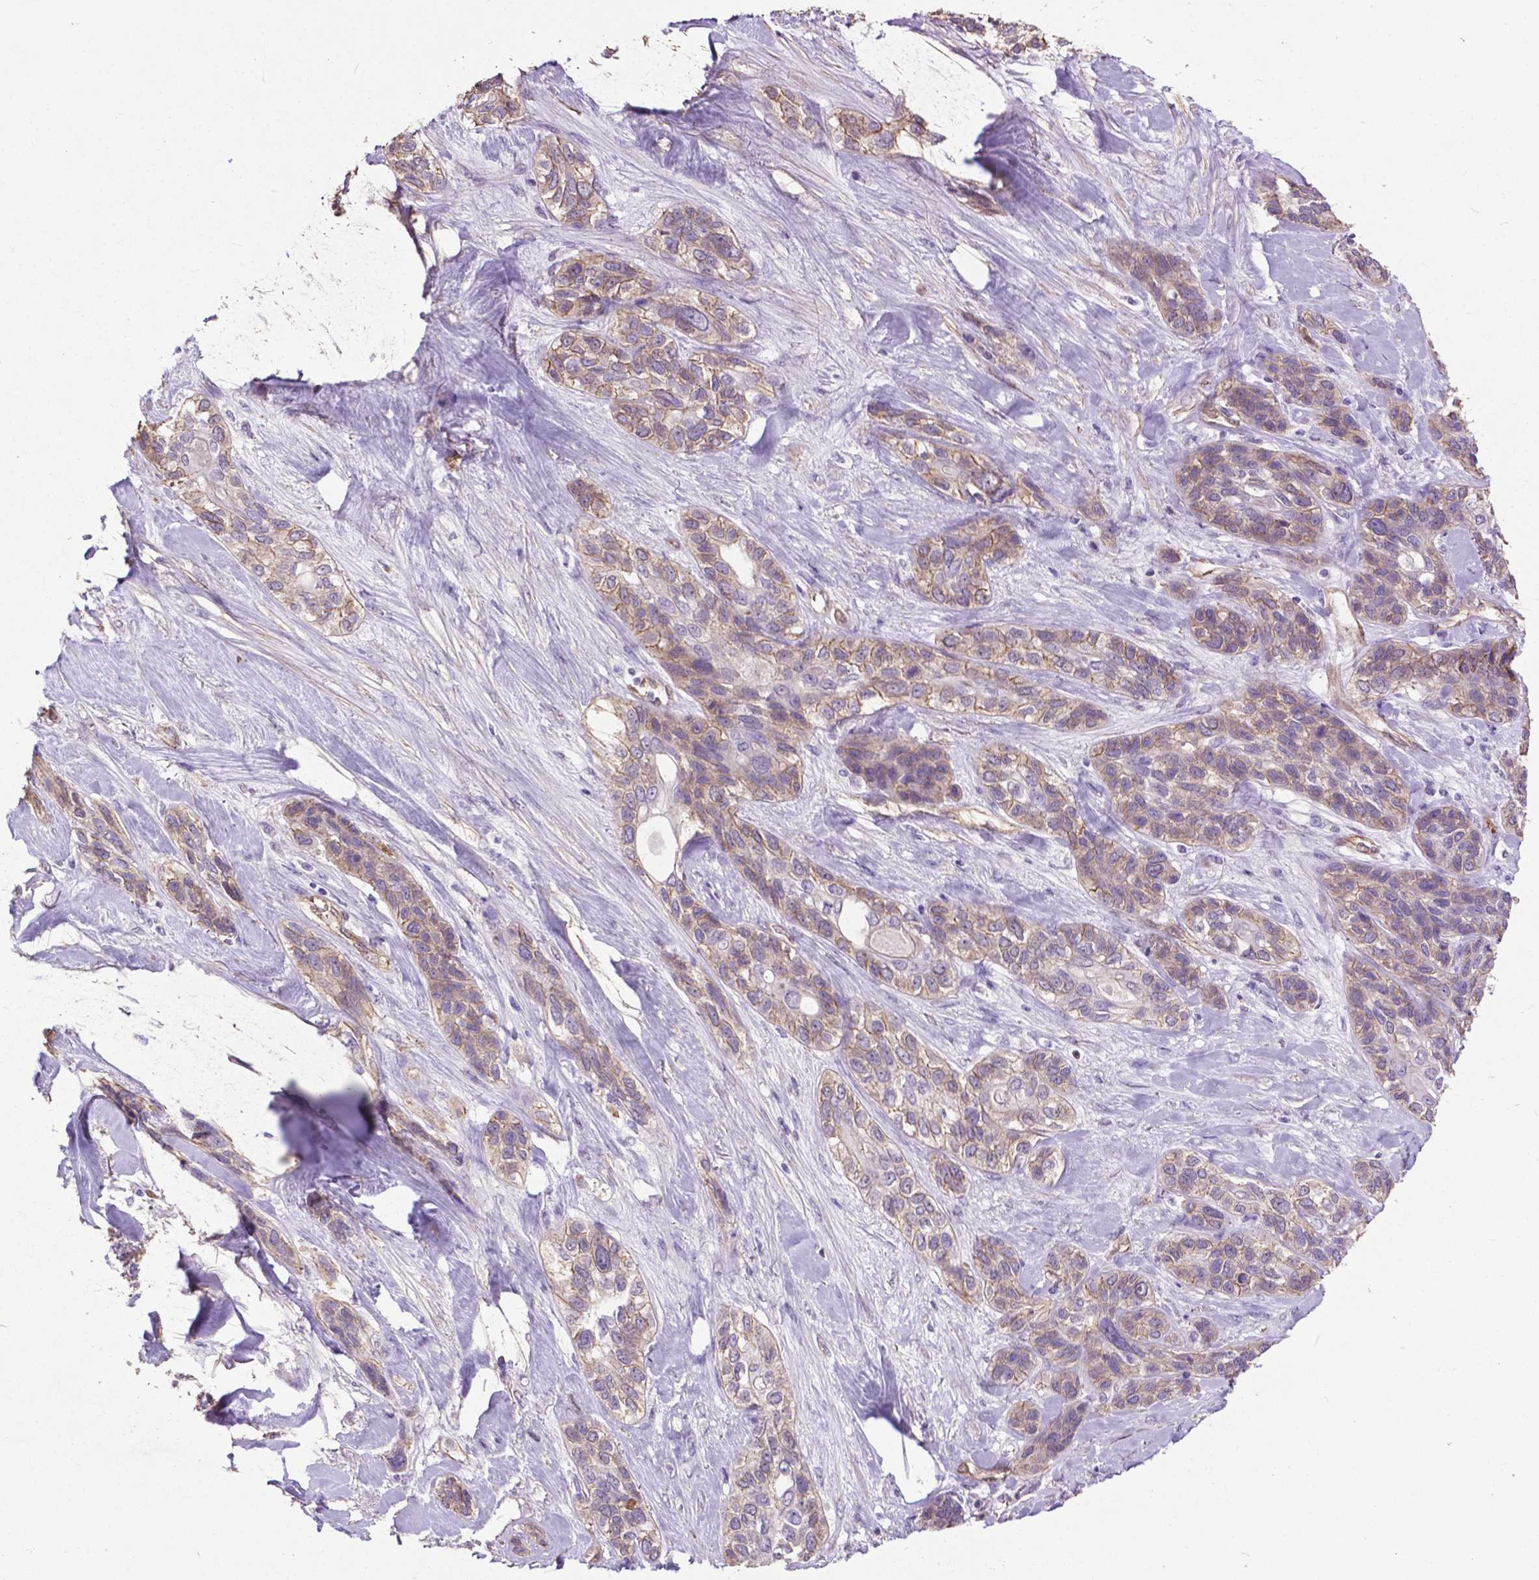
{"staining": {"intensity": "weak", "quantity": "25%-75%", "location": "cytoplasmic/membranous"}, "tissue": "lung cancer", "cell_type": "Tumor cells", "image_type": "cancer", "snomed": [{"axis": "morphology", "description": "Squamous cell carcinoma, NOS"}, {"axis": "topography", "description": "Lung"}], "caption": "About 25%-75% of tumor cells in human lung cancer reveal weak cytoplasmic/membranous protein positivity as visualized by brown immunohistochemical staining.", "gene": "PDLIM1", "patient": {"sex": "female", "age": 70}}